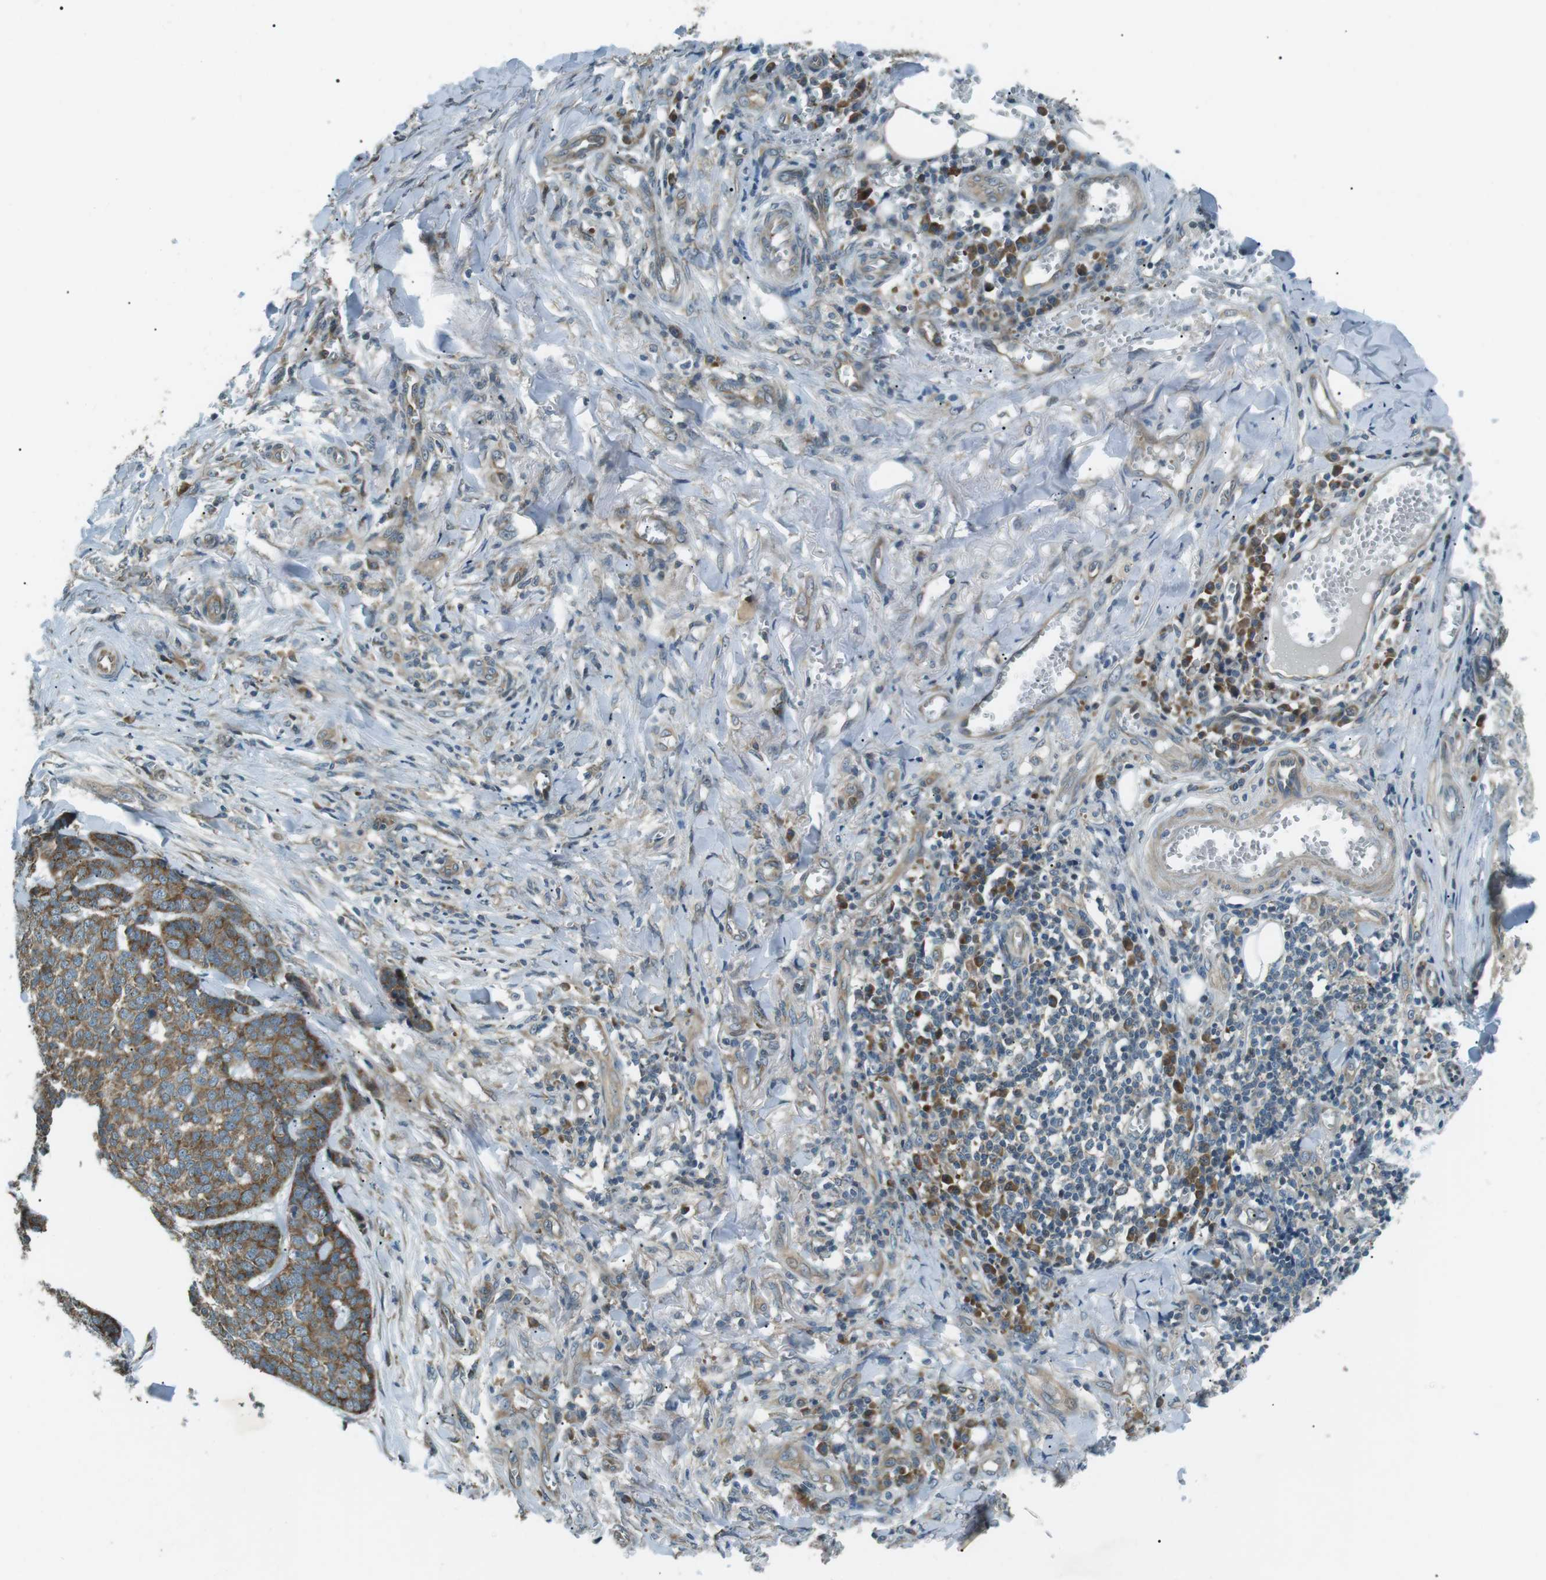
{"staining": {"intensity": "strong", "quantity": ">75%", "location": "cytoplasmic/membranous"}, "tissue": "skin cancer", "cell_type": "Tumor cells", "image_type": "cancer", "snomed": [{"axis": "morphology", "description": "Basal cell carcinoma"}, {"axis": "topography", "description": "Skin"}], "caption": "High-power microscopy captured an immunohistochemistry photomicrograph of skin basal cell carcinoma, revealing strong cytoplasmic/membranous expression in about >75% of tumor cells. Ihc stains the protein in brown and the nuclei are stained blue.", "gene": "TMEM74", "patient": {"sex": "male", "age": 84}}